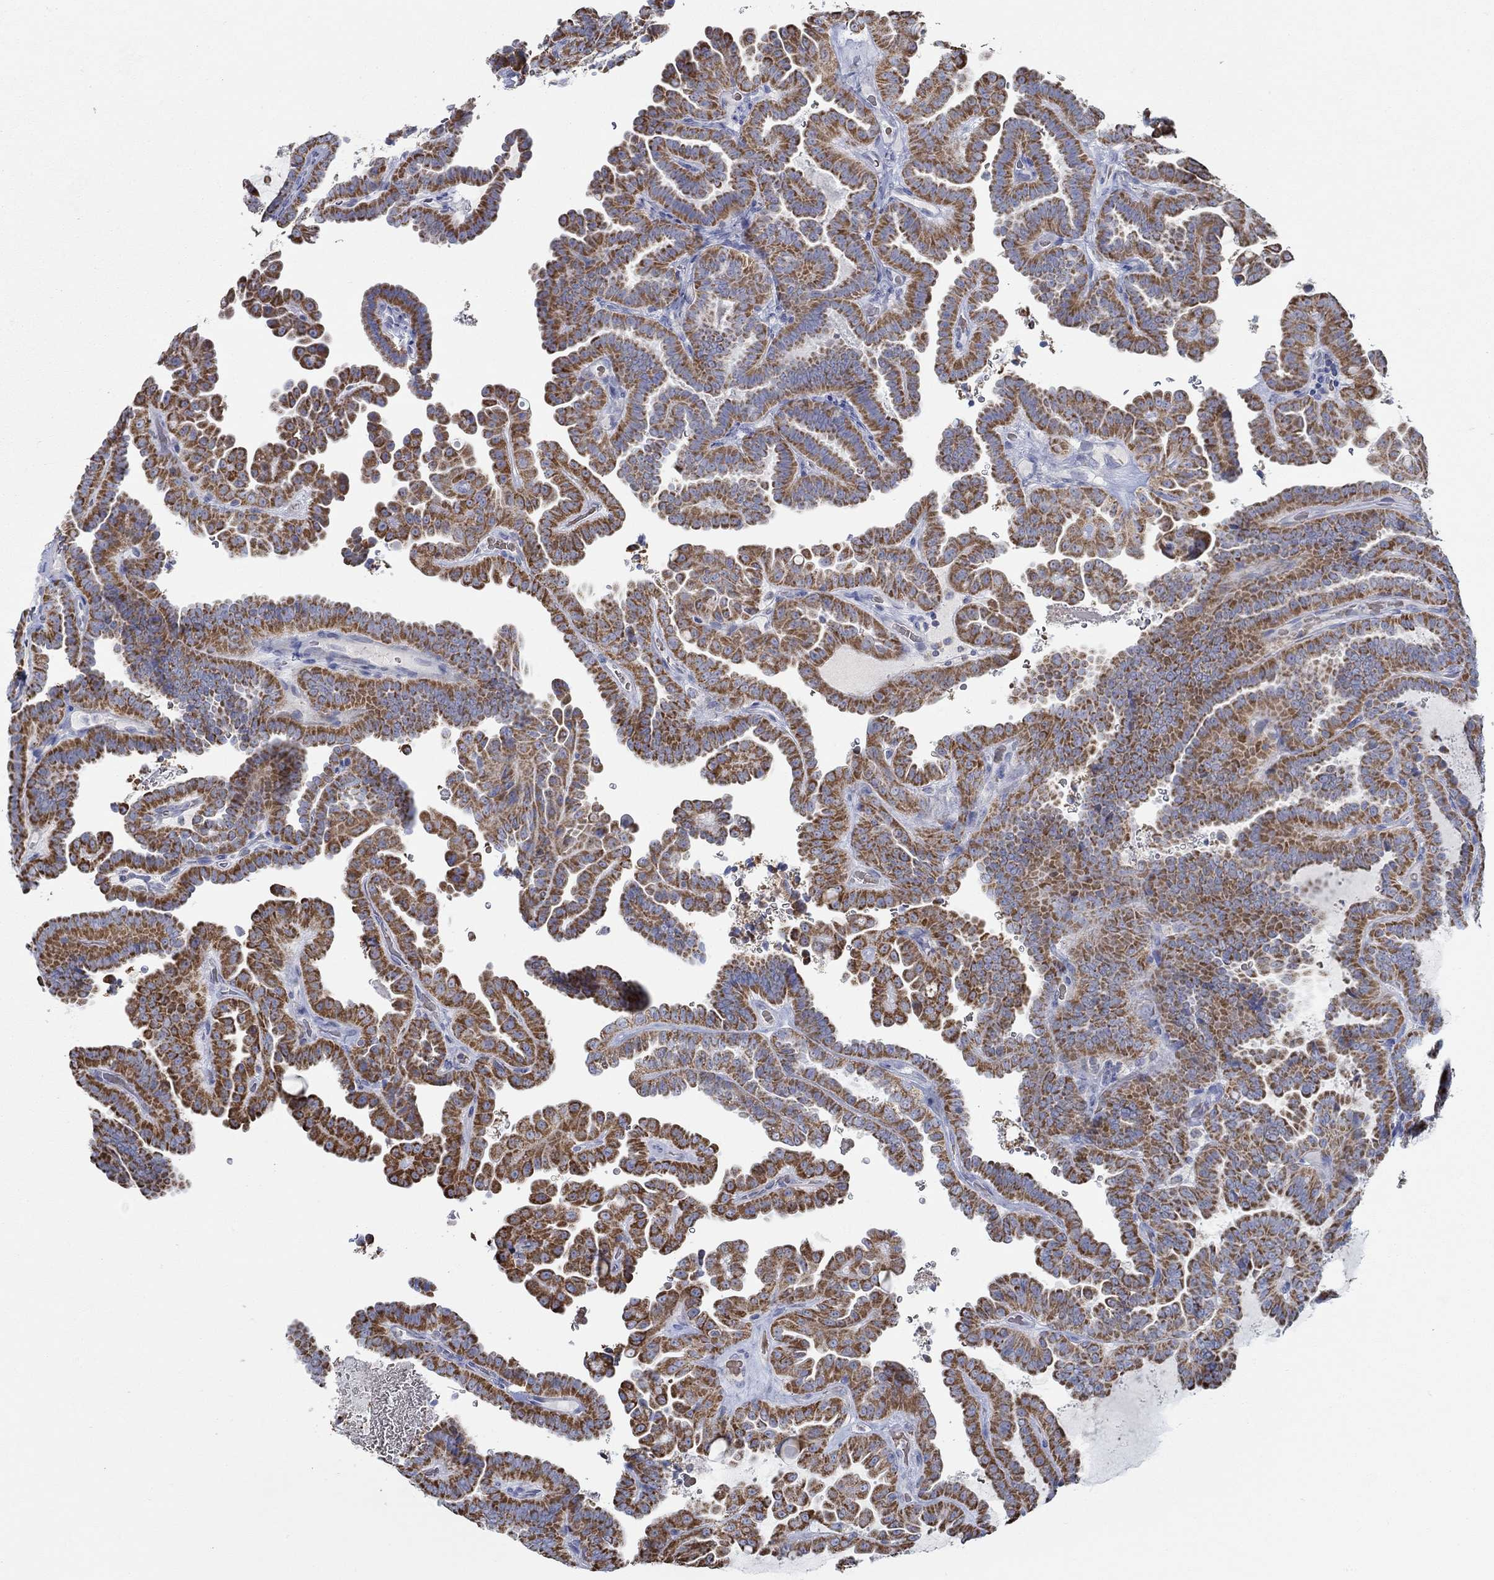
{"staining": {"intensity": "strong", "quantity": ">75%", "location": "cytoplasmic/membranous"}, "tissue": "thyroid cancer", "cell_type": "Tumor cells", "image_type": "cancer", "snomed": [{"axis": "morphology", "description": "Papillary adenocarcinoma, NOS"}, {"axis": "topography", "description": "Thyroid gland"}], "caption": "DAB (3,3'-diaminobenzidine) immunohistochemical staining of thyroid papillary adenocarcinoma reveals strong cytoplasmic/membranous protein expression in about >75% of tumor cells.", "gene": "GLOD5", "patient": {"sex": "female", "age": 39}}